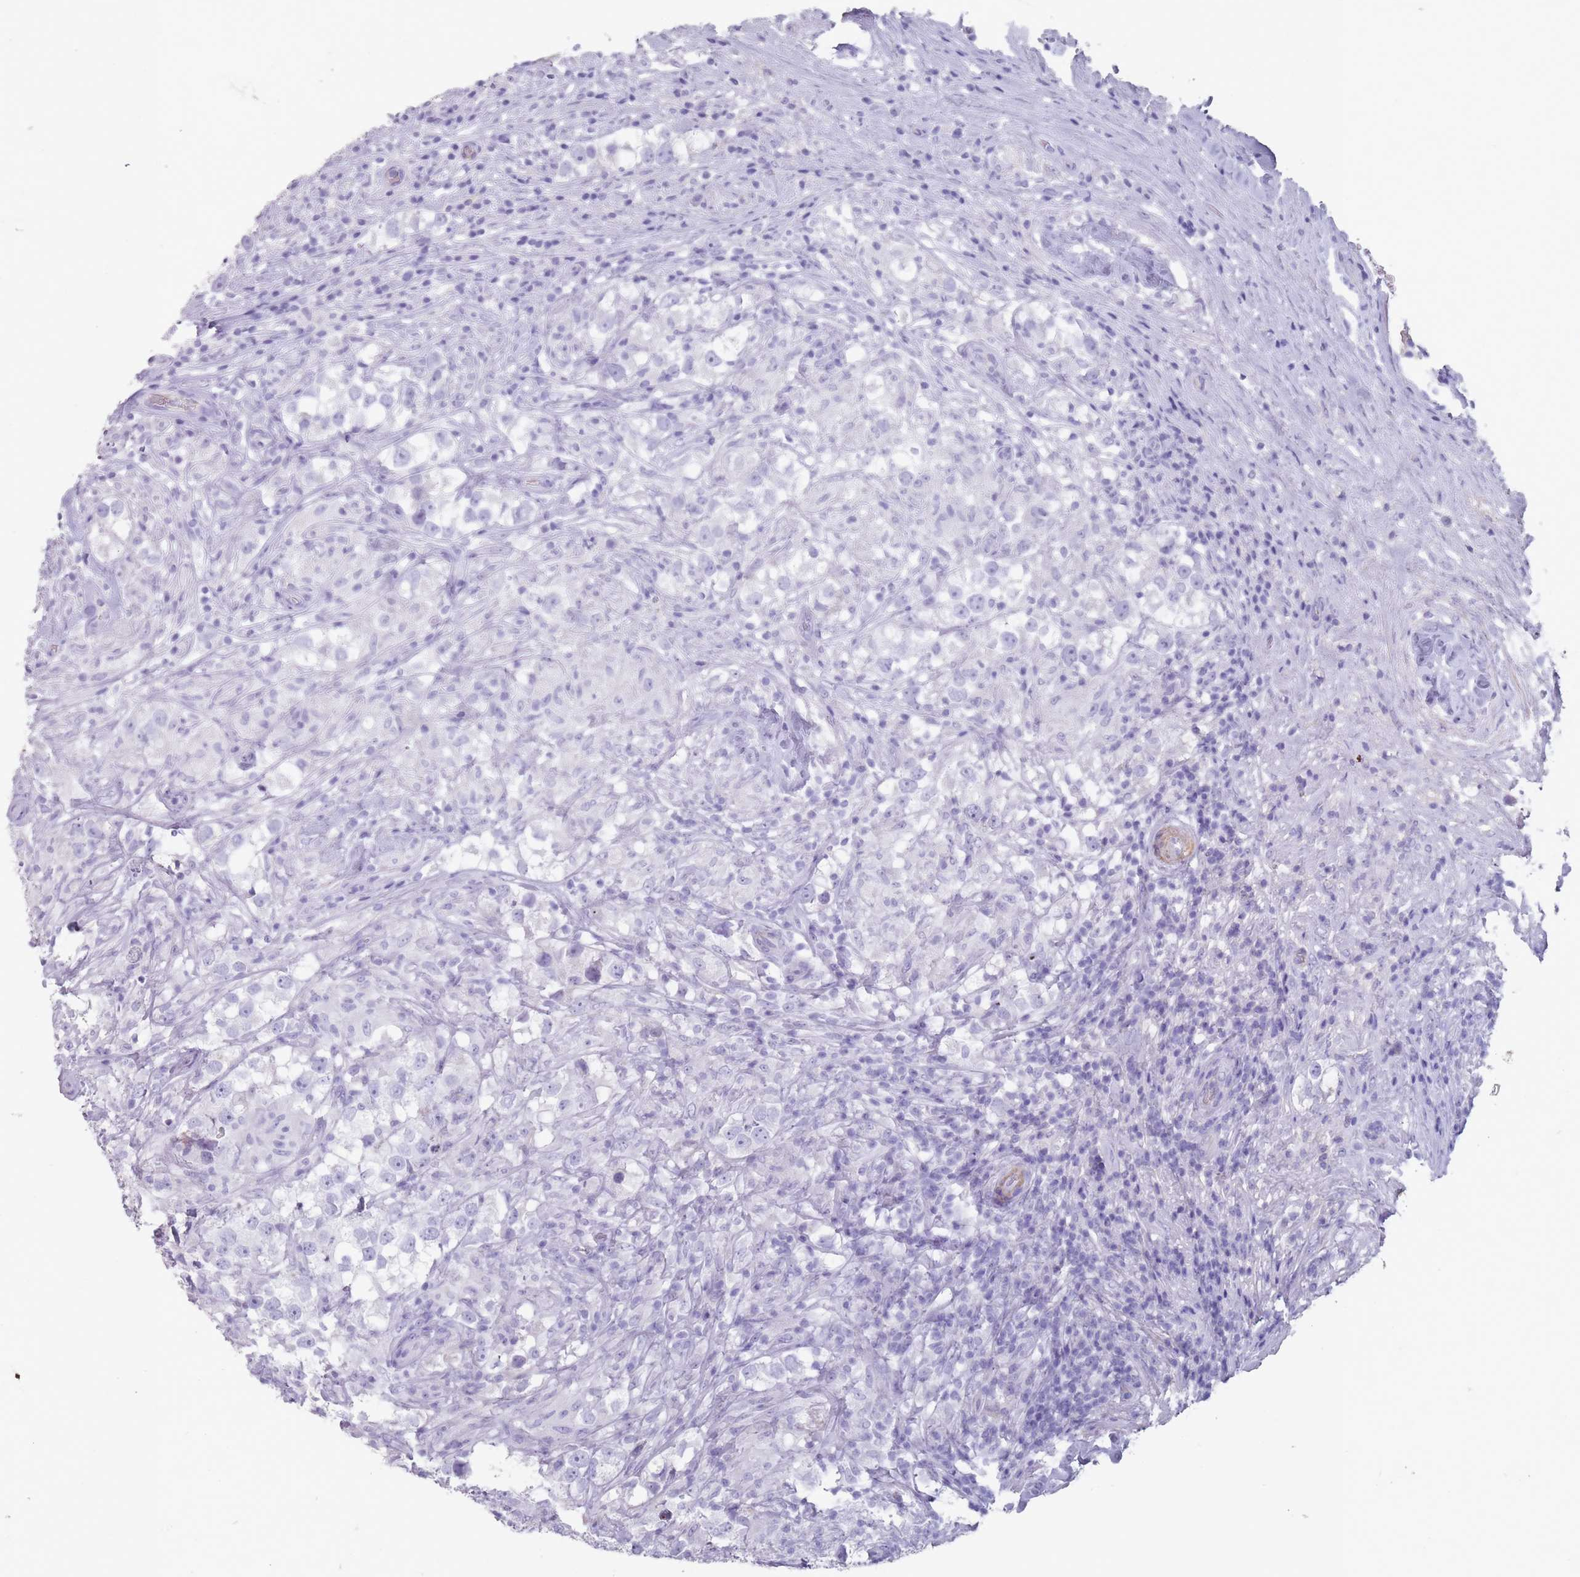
{"staining": {"intensity": "negative", "quantity": "none", "location": "none"}, "tissue": "testis cancer", "cell_type": "Tumor cells", "image_type": "cancer", "snomed": [{"axis": "morphology", "description": "Seminoma, NOS"}, {"axis": "topography", "description": "Testis"}], "caption": "Tumor cells are negative for brown protein staining in testis cancer (seminoma).", "gene": "RHBG", "patient": {"sex": "male", "age": 46}}